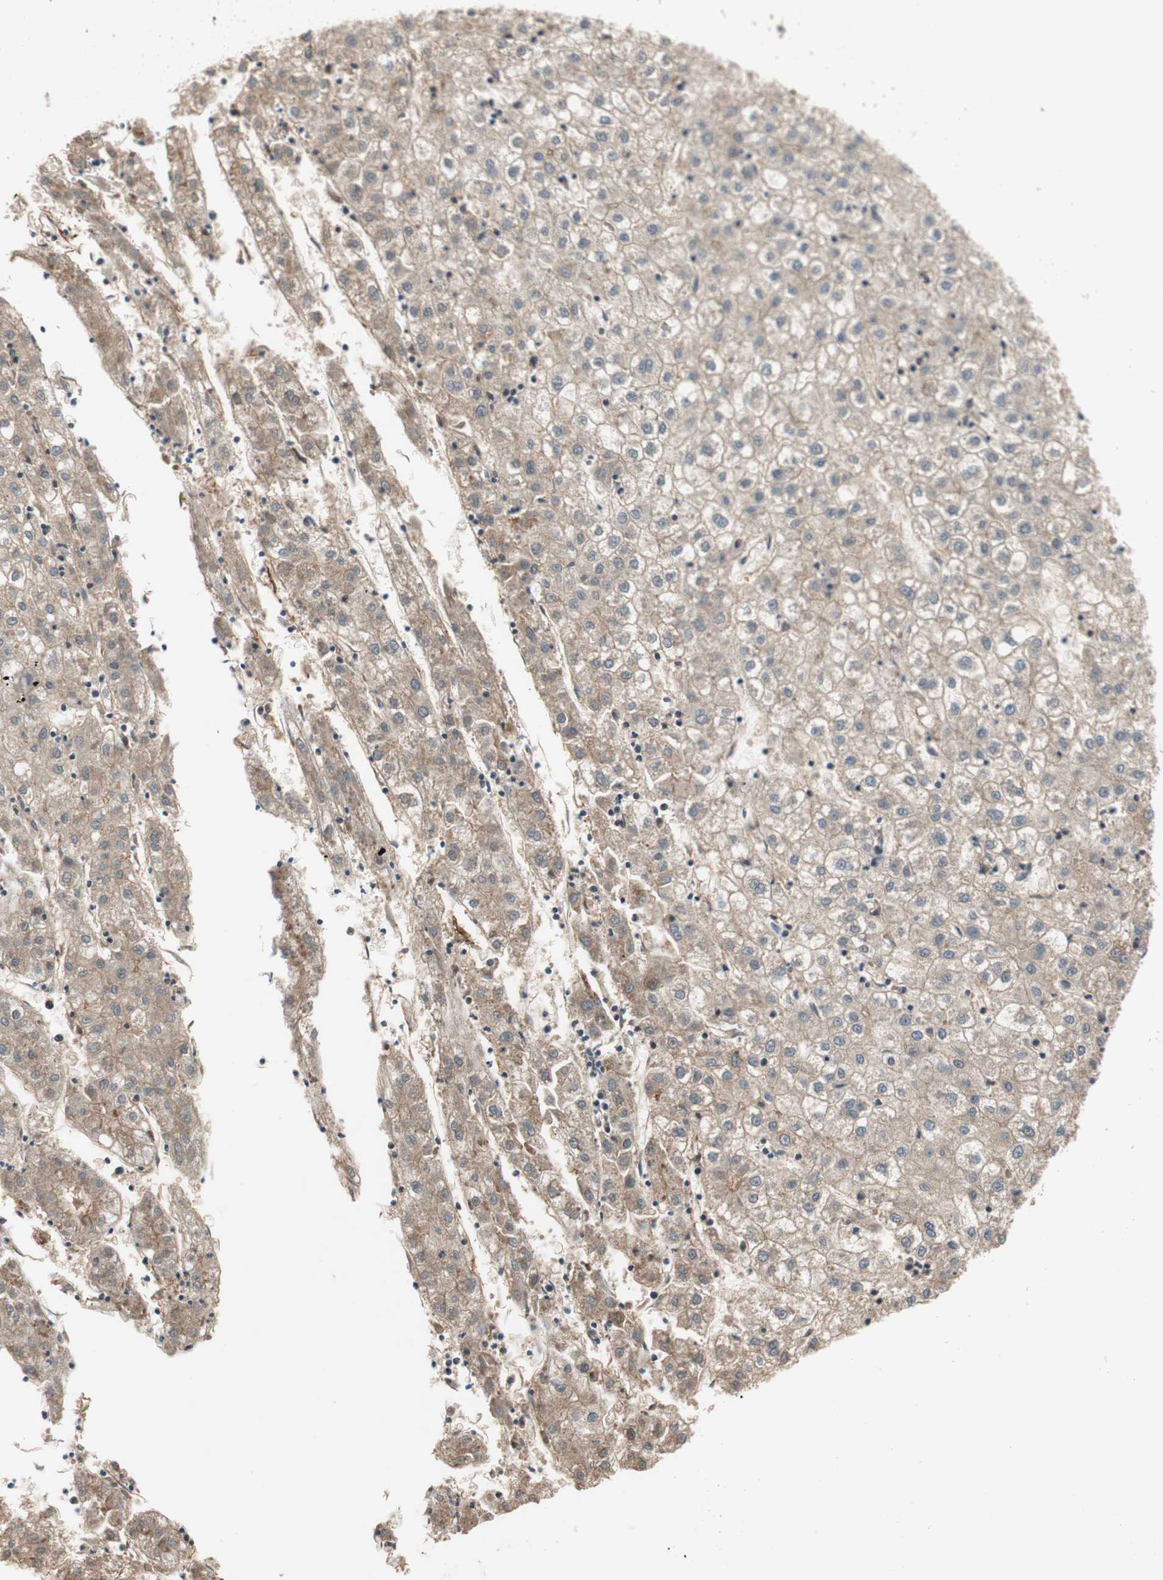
{"staining": {"intensity": "weak", "quantity": ">75%", "location": "cytoplasmic/membranous"}, "tissue": "liver cancer", "cell_type": "Tumor cells", "image_type": "cancer", "snomed": [{"axis": "morphology", "description": "Carcinoma, Hepatocellular, NOS"}, {"axis": "topography", "description": "Liver"}], "caption": "This micrograph shows immunohistochemistry (IHC) staining of human liver cancer, with low weak cytoplasmic/membranous staining in about >75% of tumor cells.", "gene": "ALPL", "patient": {"sex": "male", "age": 72}}